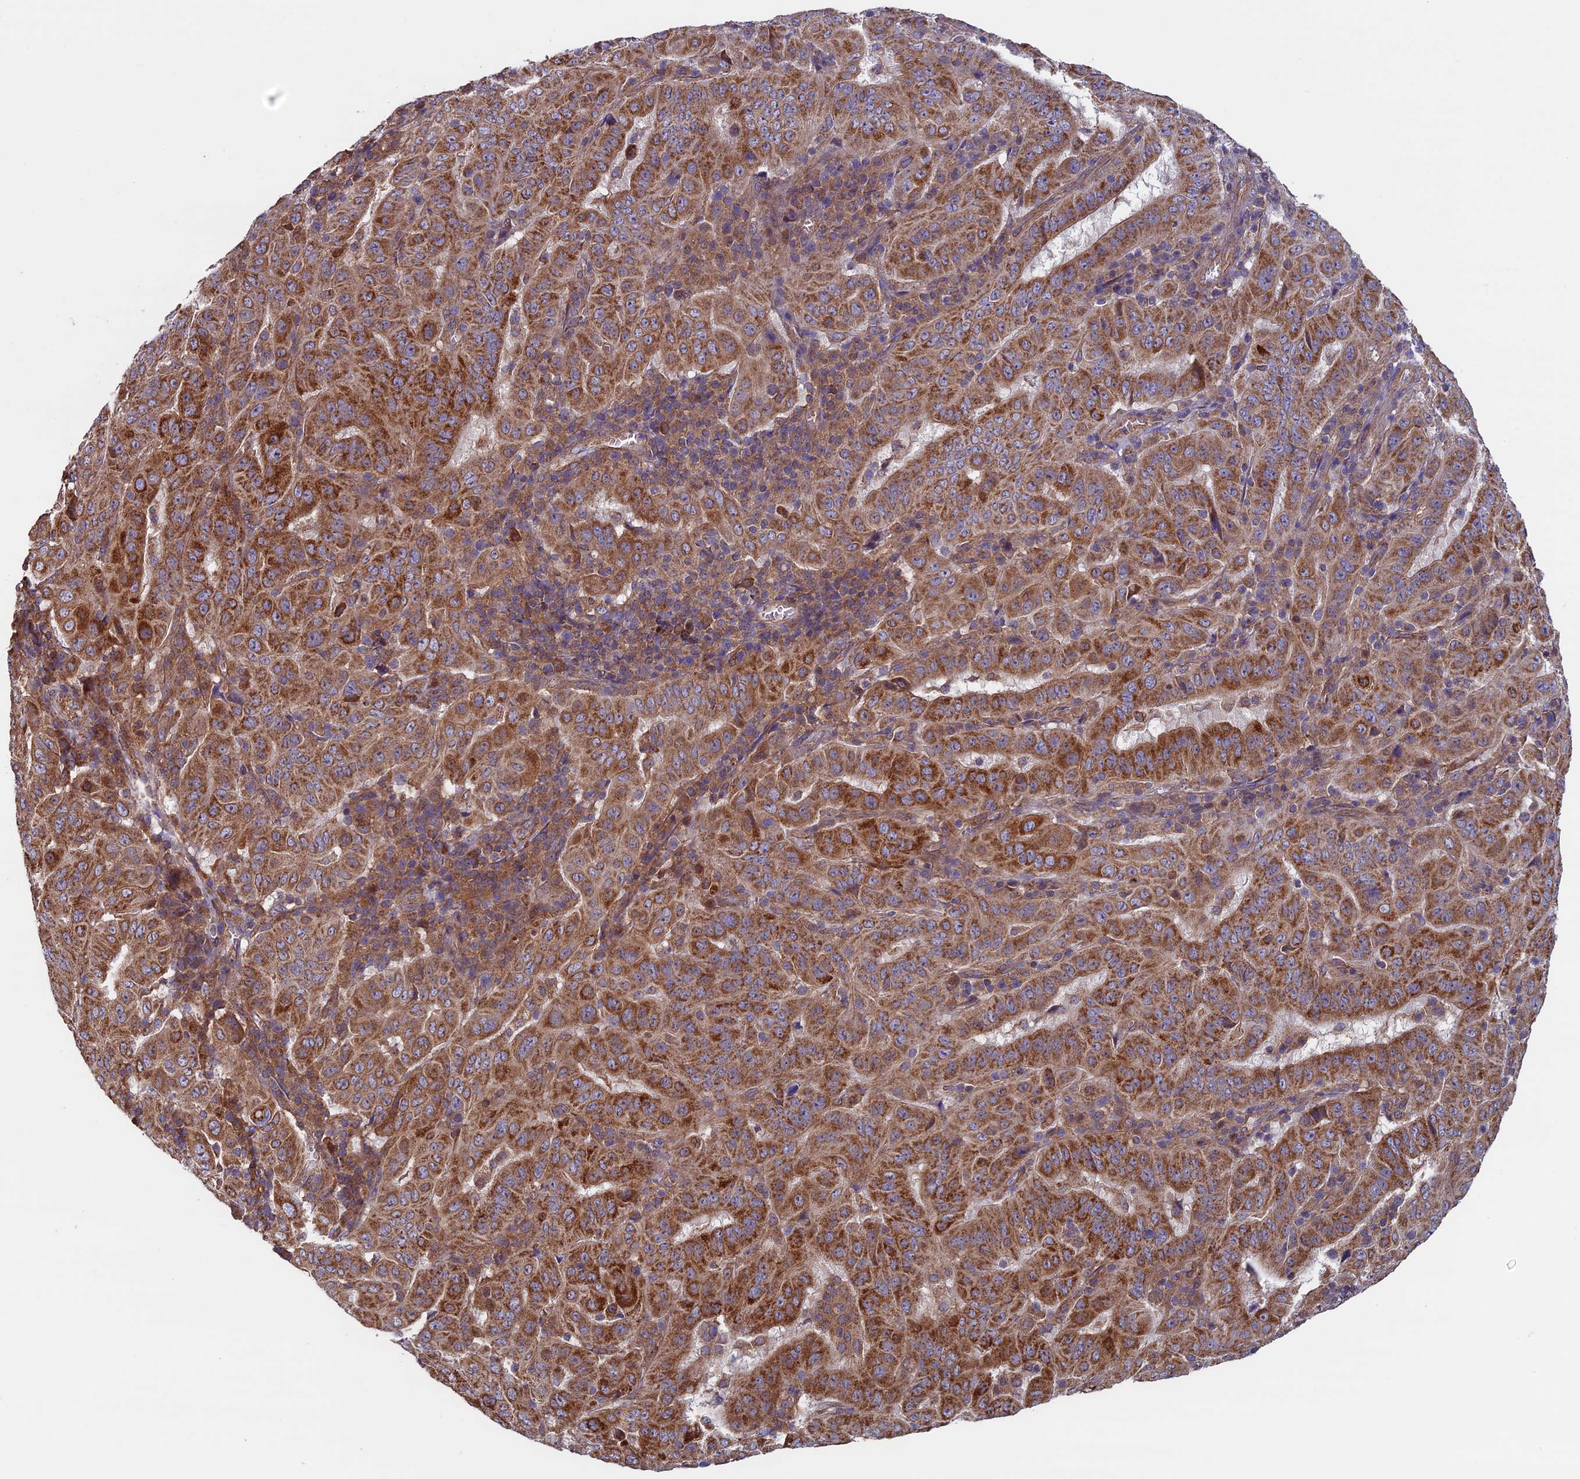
{"staining": {"intensity": "strong", "quantity": ">75%", "location": "cytoplasmic/membranous"}, "tissue": "pancreatic cancer", "cell_type": "Tumor cells", "image_type": "cancer", "snomed": [{"axis": "morphology", "description": "Adenocarcinoma, NOS"}, {"axis": "topography", "description": "Pancreas"}], "caption": "Human pancreatic cancer (adenocarcinoma) stained with a brown dye shows strong cytoplasmic/membranous positive positivity in approximately >75% of tumor cells.", "gene": "CCDC8", "patient": {"sex": "male", "age": 63}}